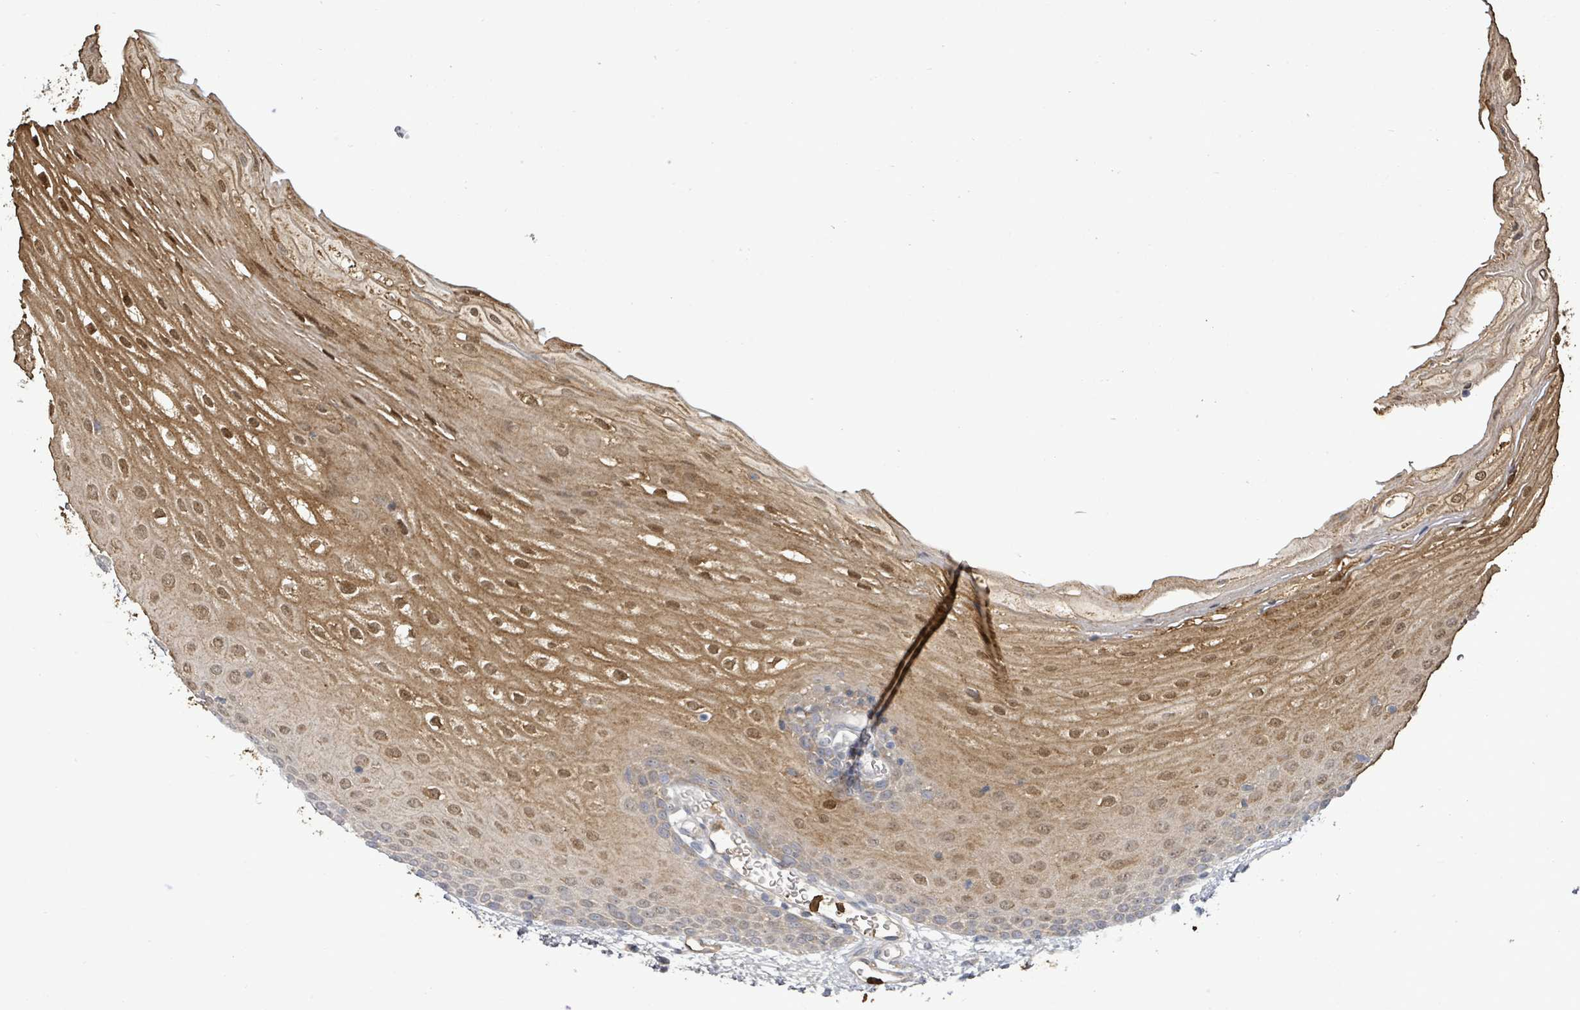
{"staining": {"intensity": "moderate", "quantity": "25%-75%", "location": "cytoplasmic/membranous,nuclear"}, "tissue": "oral mucosa", "cell_type": "Squamous epithelial cells", "image_type": "normal", "snomed": [{"axis": "morphology", "description": "Normal tissue, NOS"}, {"axis": "topography", "description": "Oral tissue"}], "caption": "IHC of benign oral mucosa reveals medium levels of moderate cytoplasmic/membranous,nuclear expression in approximately 25%-75% of squamous epithelial cells. (DAB IHC with brightfield microscopy, high magnification).", "gene": "FAM210A", "patient": {"sex": "female", "age": 70}}